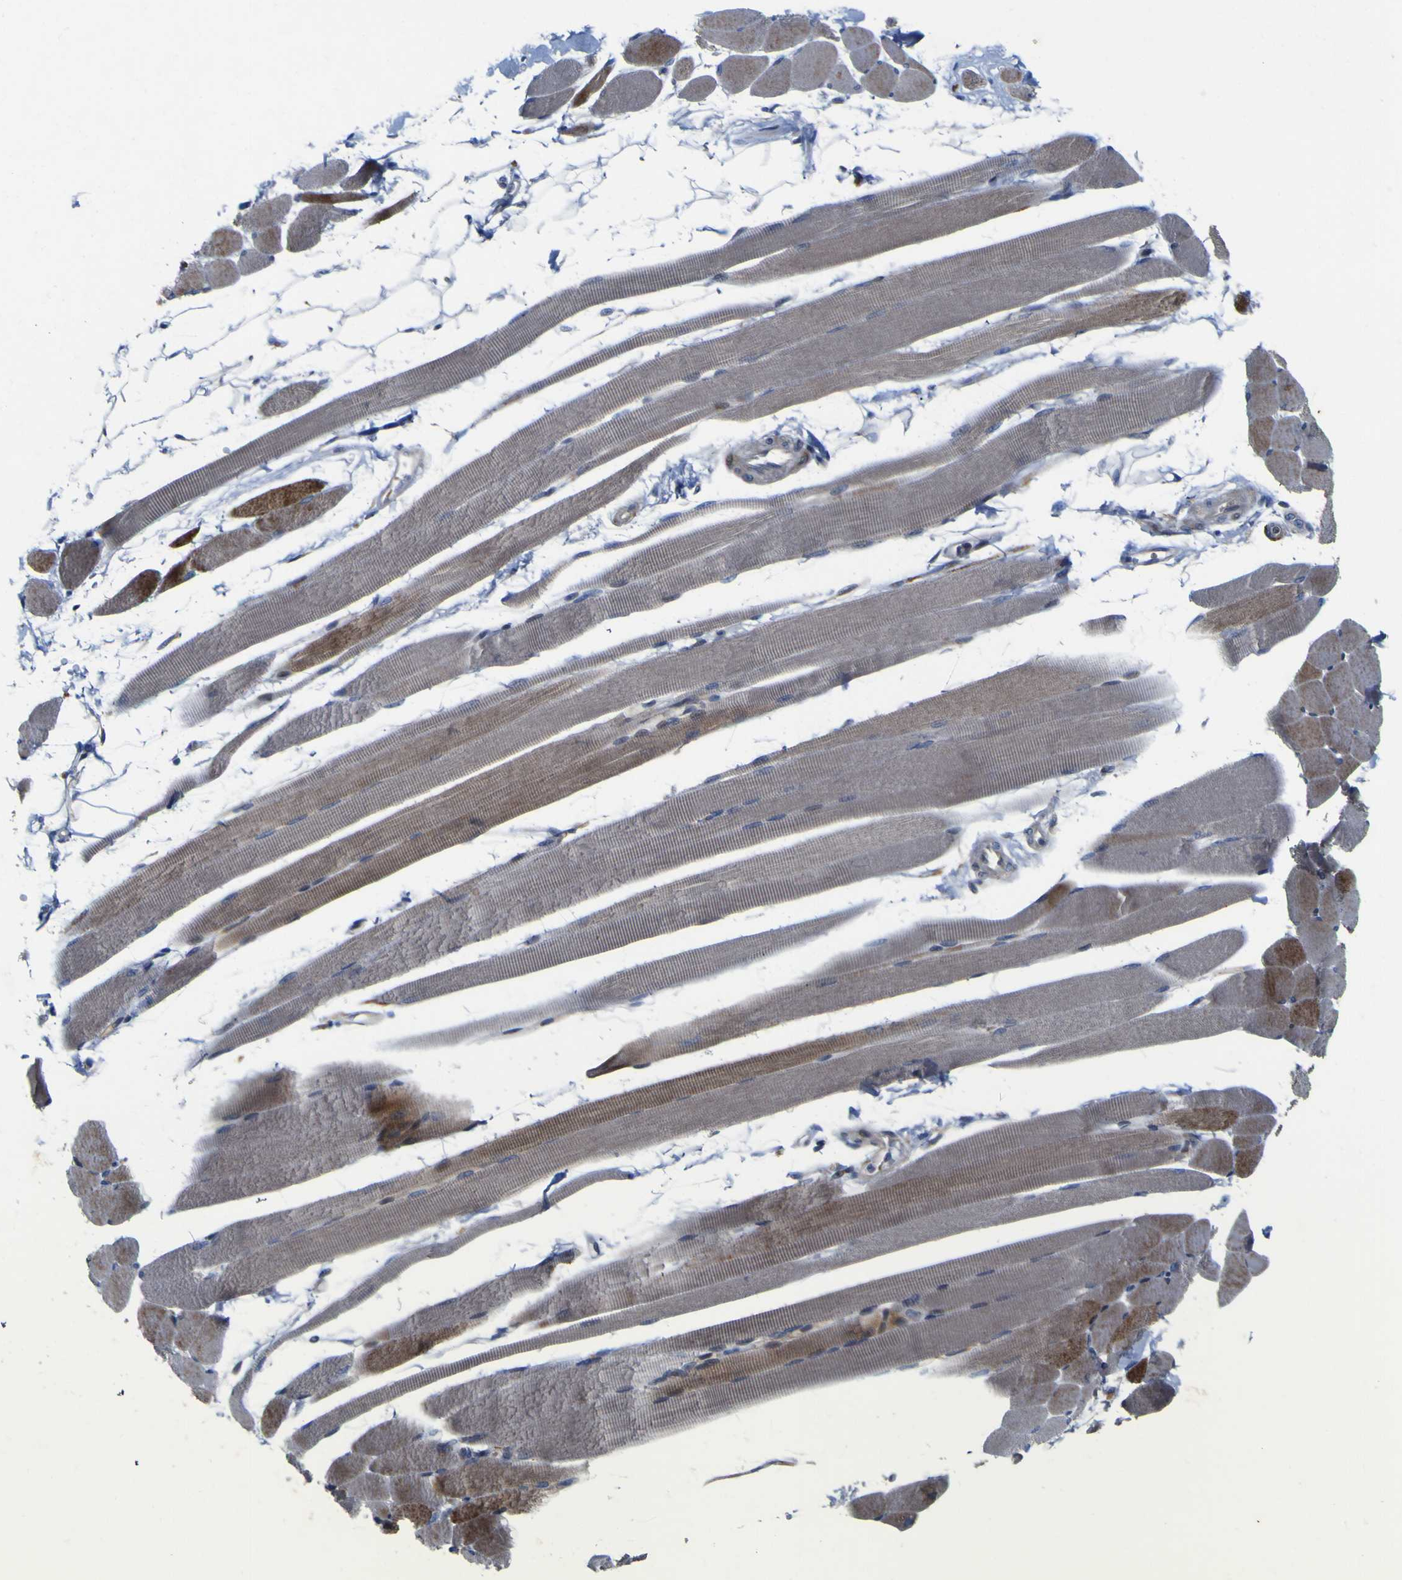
{"staining": {"intensity": "moderate", "quantity": "25%-75%", "location": "cytoplasmic/membranous"}, "tissue": "skeletal muscle", "cell_type": "Myocytes", "image_type": "normal", "snomed": [{"axis": "morphology", "description": "Normal tissue, NOS"}, {"axis": "topography", "description": "Skeletal muscle"}, {"axis": "topography", "description": "Peripheral nerve tissue"}], "caption": "A medium amount of moderate cytoplasmic/membranous staining is appreciated in approximately 25%-75% of myocytes in normal skeletal muscle. The staining was performed using DAB, with brown indicating positive protein expression. Nuclei are stained blue with hematoxylin.", "gene": "NAV1", "patient": {"sex": "female", "age": 84}}